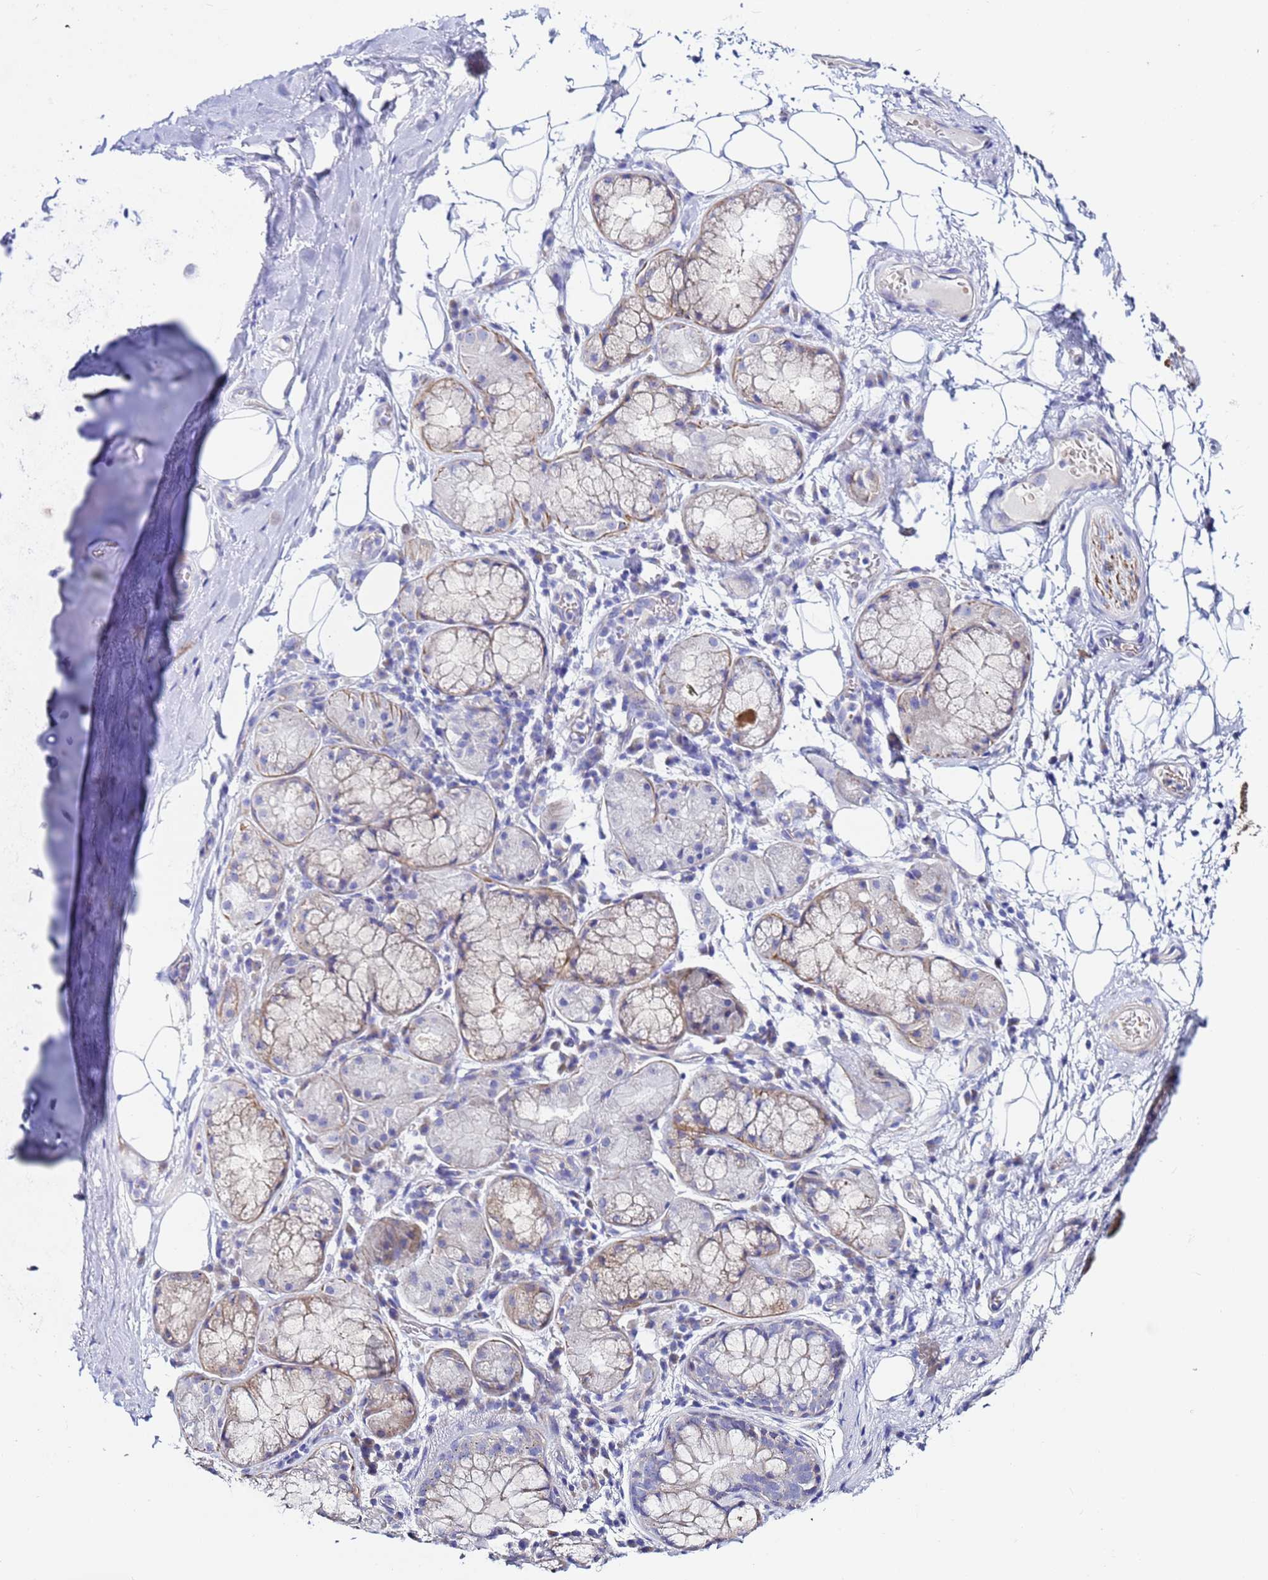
{"staining": {"intensity": "negative", "quantity": "none", "location": "none"}, "tissue": "adipose tissue", "cell_type": "Adipocytes", "image_type": "normal", "snomed": [{"axis": "morphology", "description": "Normal tissue, NOS"}, {"axis": "topography", "description": "Lymph node"}, {"axis": "topography", "description": "Cartilage tissue"}, {"axis": "topography", "description": "Bronchus"}], "caption": "DAB immunohistochemical staining of normal human adipose tissue displays no significant staining in adipocytes.", "gene": "USP18", "patient": {"sex": "male", "age": 63}}